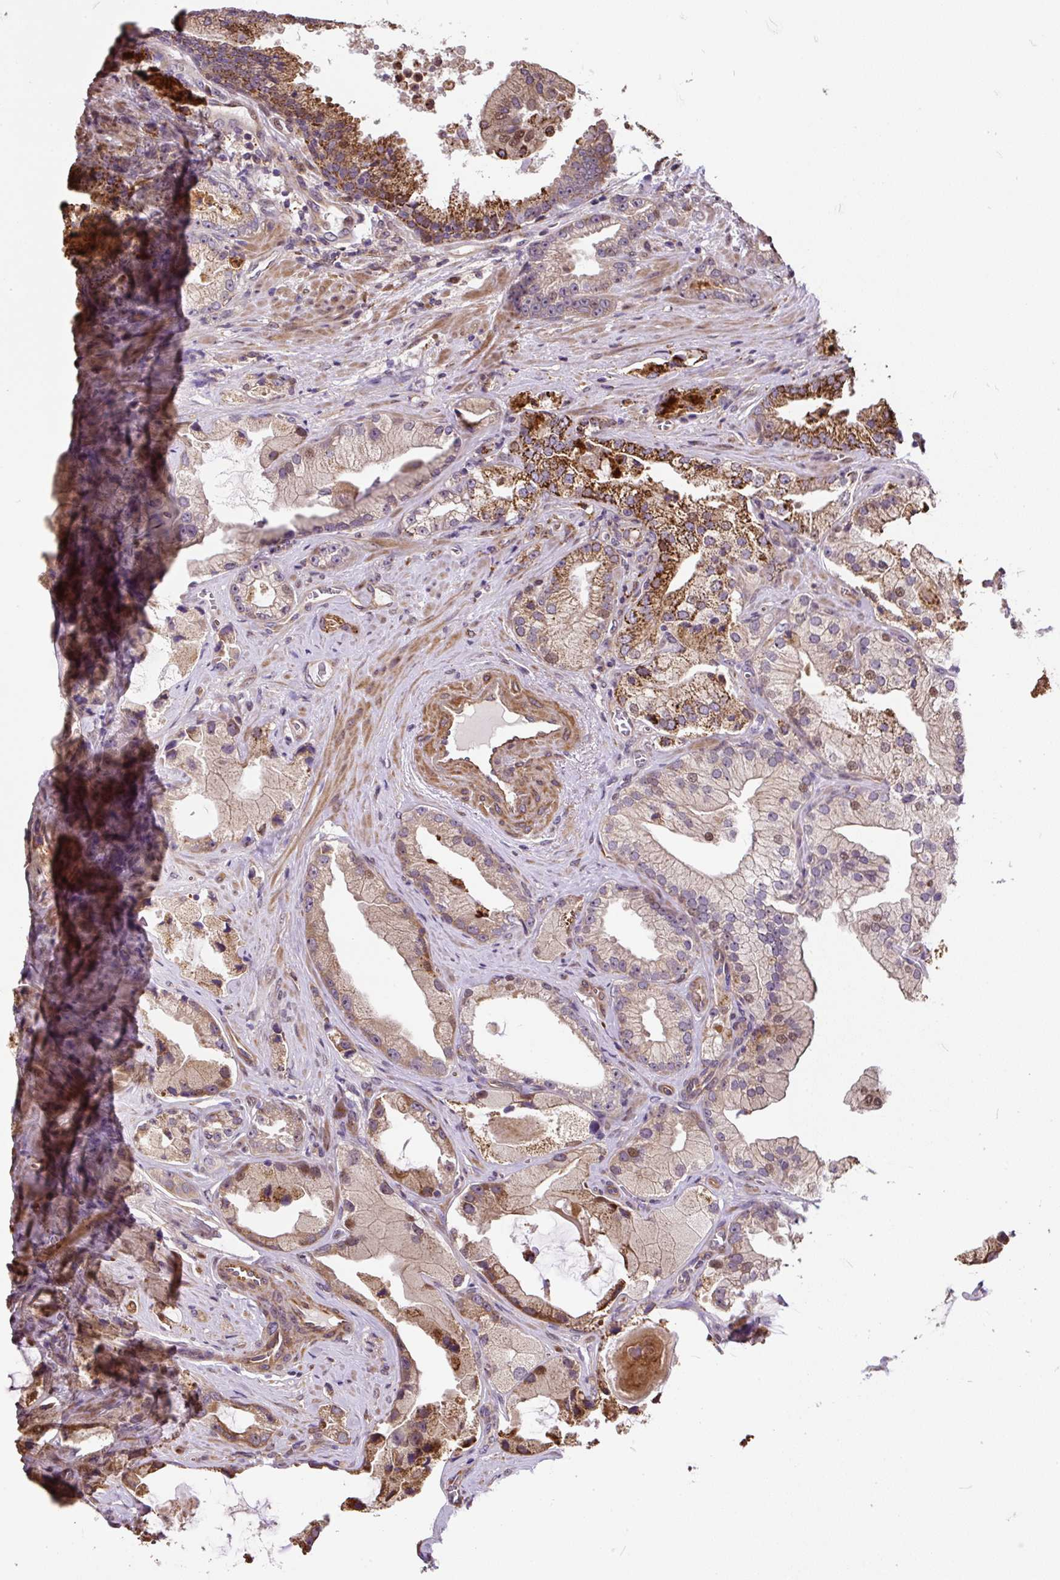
{"staining": {"intensity": "weak", "quantity": ">75%", "location": "cytoplasmic/membranous,nuclear"}, "tissue": "prostate cancer", "cell_type": "Tumor cells", "image_type": "cancer", "snomed": [{"axis": "morphology", "description": "Adenocarcinoma, High grade"}, {"axis": "topography", "description": "Prostate"}], "caption": "This is a photomicrograph of immunohistochemistry (IHC) staining of prostate adenocarcinoma (high-grade), which shows weak expression in the cytoplasmic/membranous and nuclear of tumor cells.", "gene": "PUS7L", "patient": {"sex": "male", "age": 68}}